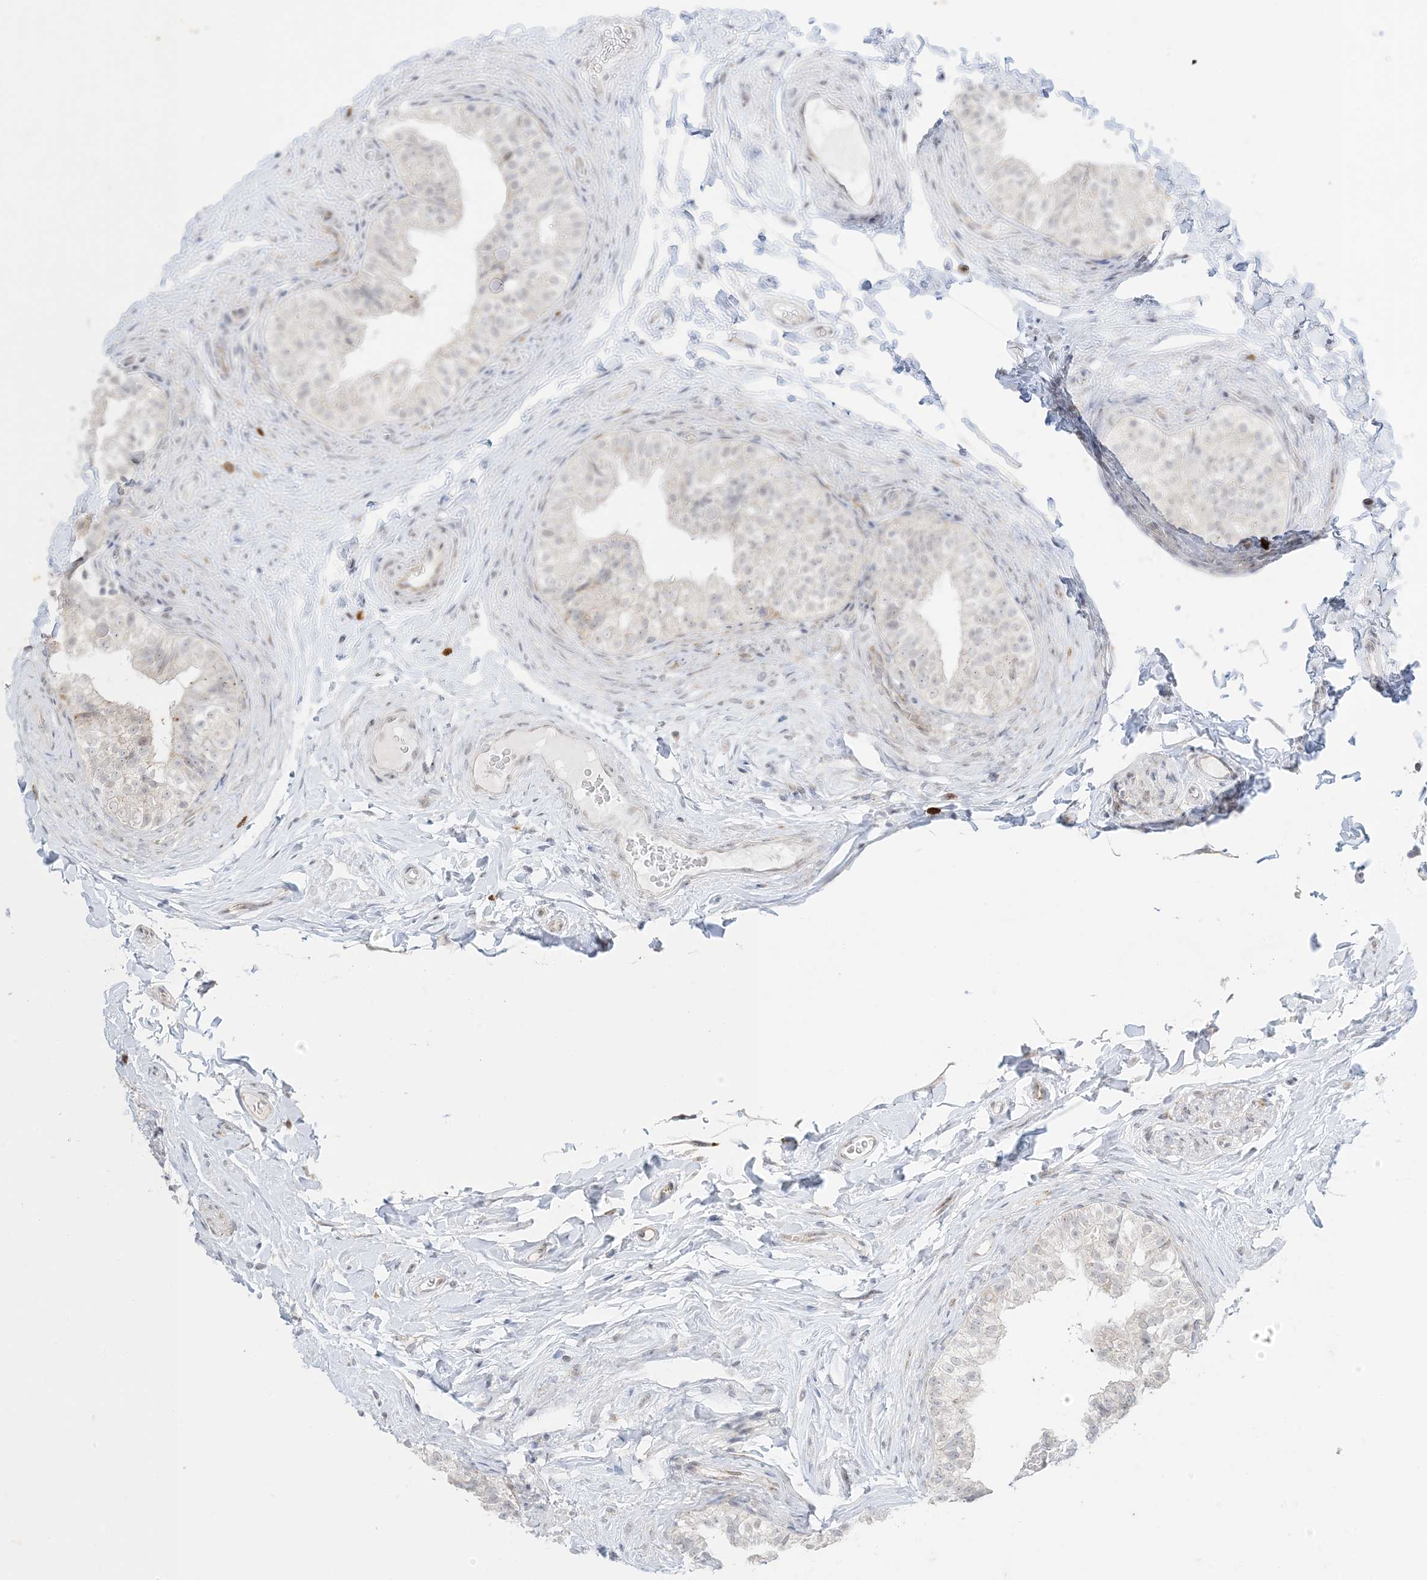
{"staining": {"intensity": "weak", "quantity": "<25%", "location": "cytoplasmic/membranous"}, "tissue": "epididymis", "cell_type": "Glandular cells", "image_type": "normal", "snomed": [{"axis": "morphology", "description": "Normal tissue, NOS"}, {"axis": "topography", "description": "Epididymis"}], "caption": "This is an IHC histopathology image of benign epididymis. There is no expression in glandular cells.", "gene": "RAC1", "patient": {"sex": "male", "age": 49}}